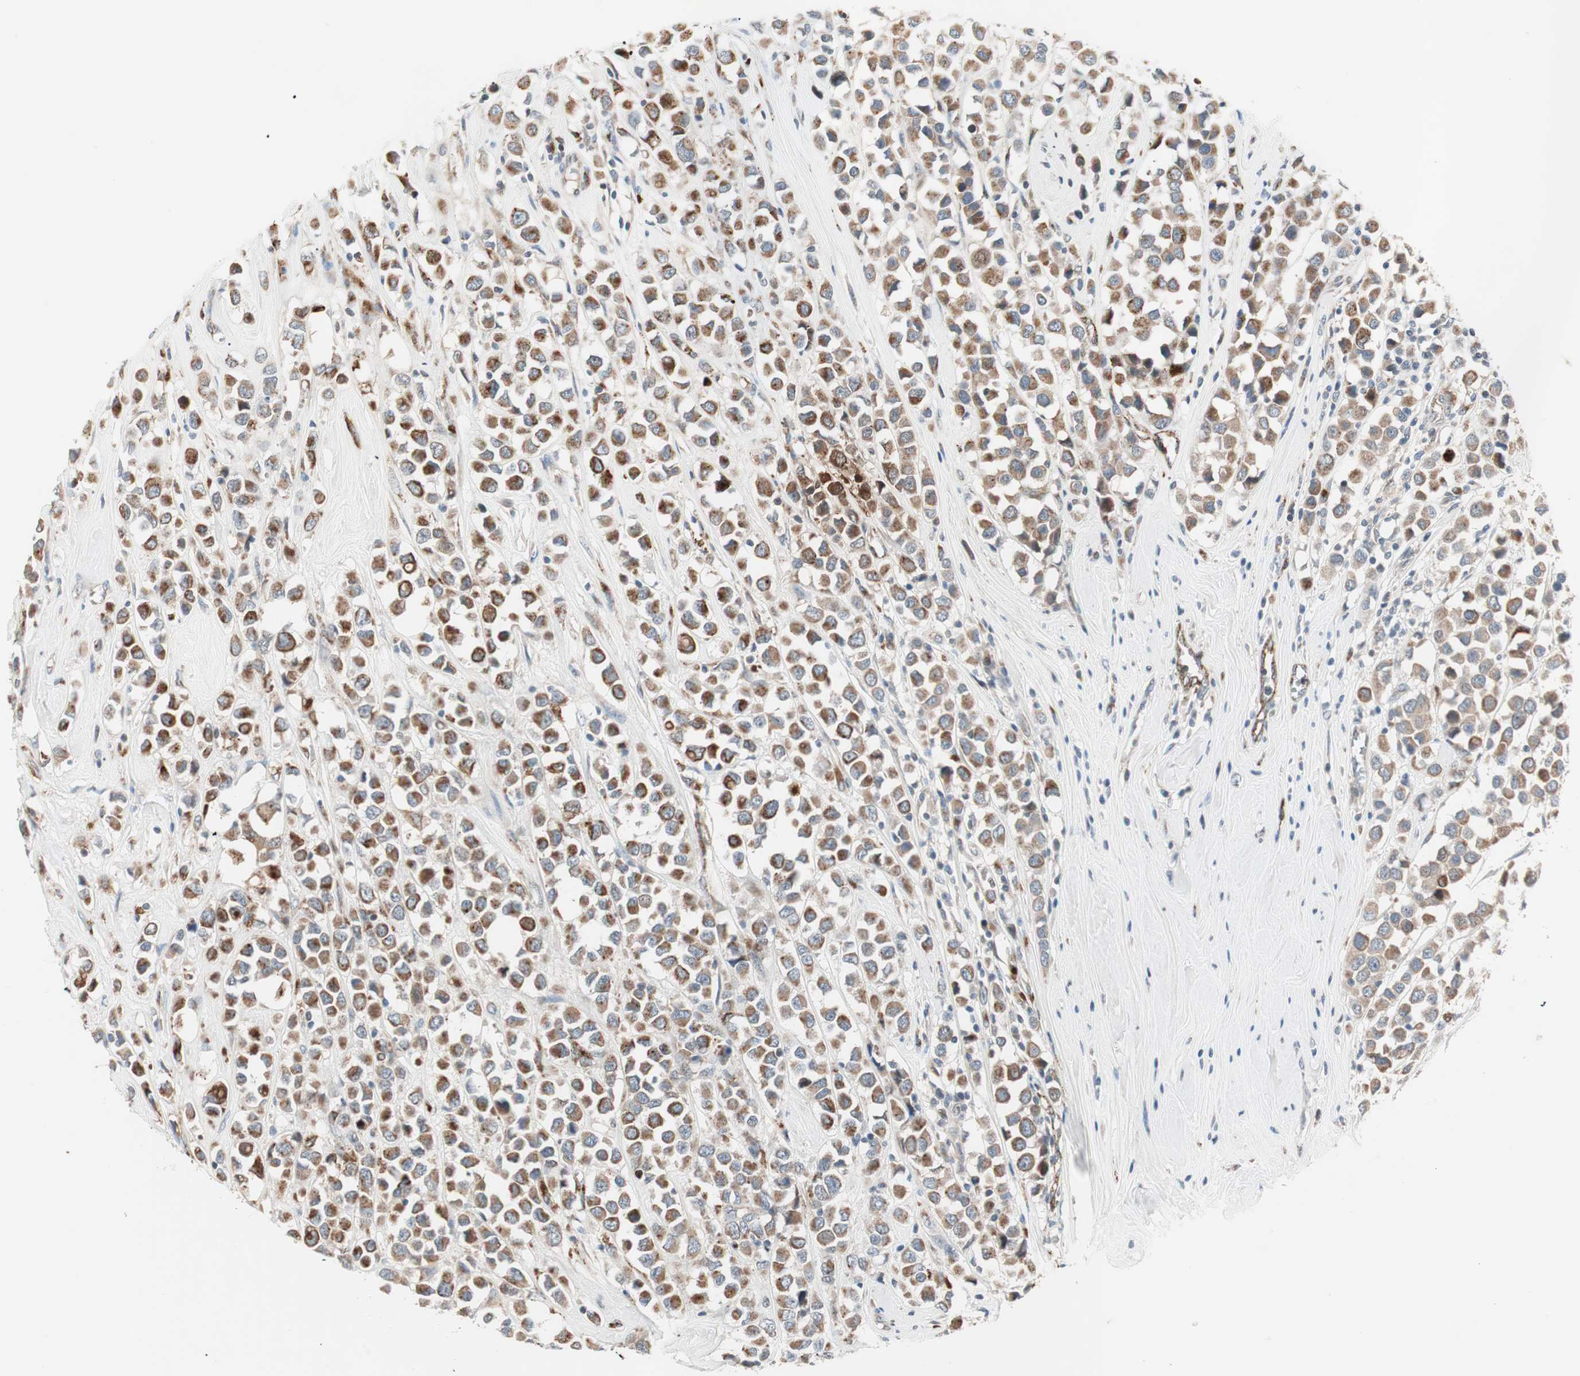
{"staining": {"intensity": "strong", "quantity": ">75%", "location": "cytoplasmic/membranous"}, "tissue": "breast cancer", "cell_type": "Tumor cells", "image_type": "cancer", "snomed": [{"axis": "morphology", "description": "Duct carcinoma"}, {"axis": "topography", "description": "Breast"}], "caption": "A micrograph of breast cancer (intraductal carcinoma) stained for a protein shows strong cytoplasmic/membranous brown staining in tumor cells.", "gene": "FGFR4", "patient": {"sex": "female", "age": 61}}